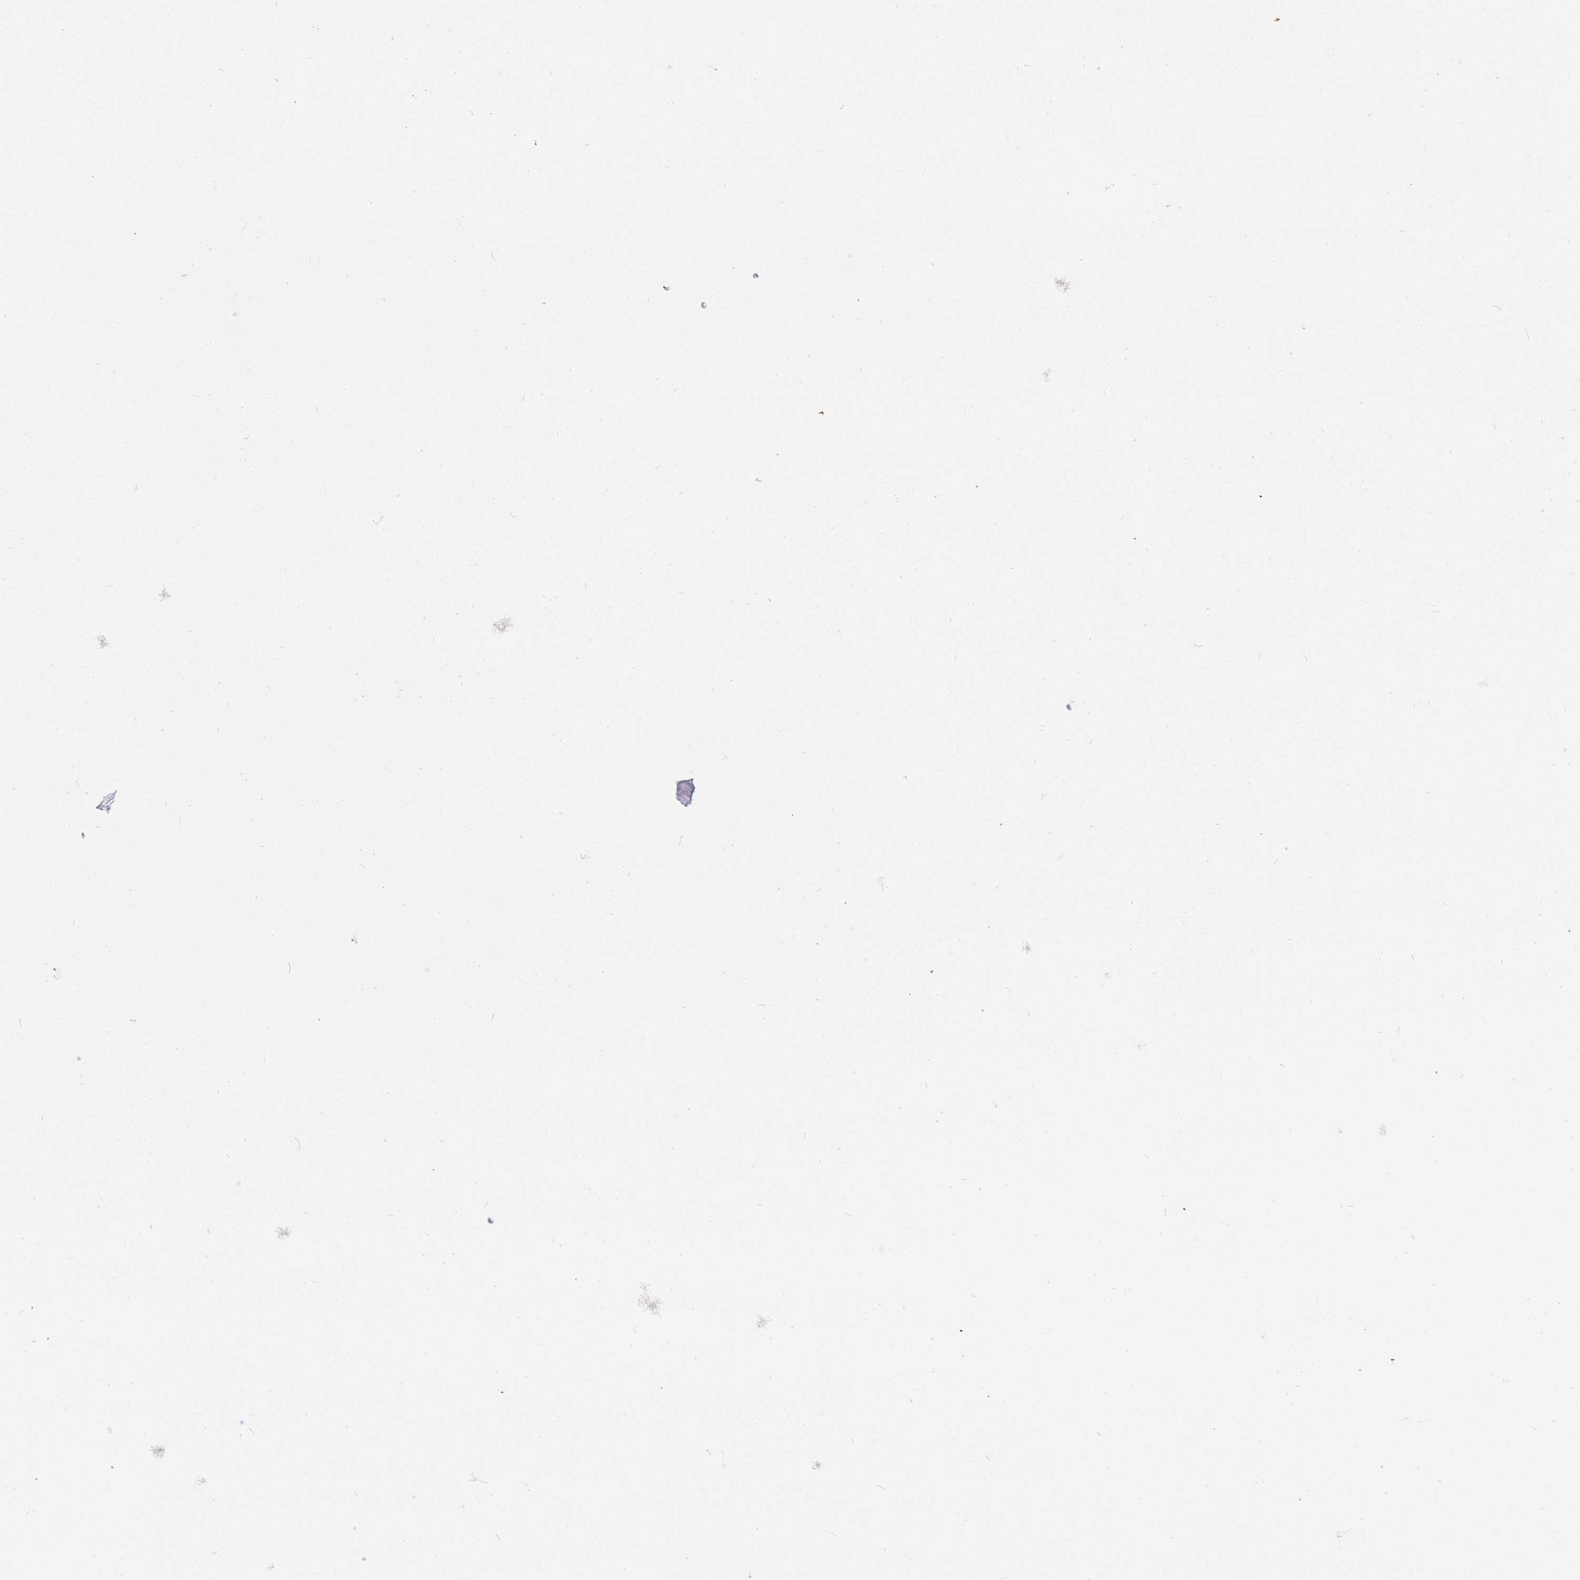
{"staining": {"intensity": "moderate", "quantity": ">75%", "location": "nuclear"}, "tissue": "seminal vesicle", "cell_type": "Glandular cells", "image_type": "normal", "snomed": [{"axis": "morphology", "description": "Normal tissue, NOS"}, {"axis": "topography", "description": "Seminal veicle"}], "caption": "IHC micrograph of normal seminal vesicle stained for a protein (brown), which reveals medium levels of moderate nuclear positivity in about >75% of glandular cells.", "gene": "SHISAL1", "patient": {"sex": "male", "age": 68}}